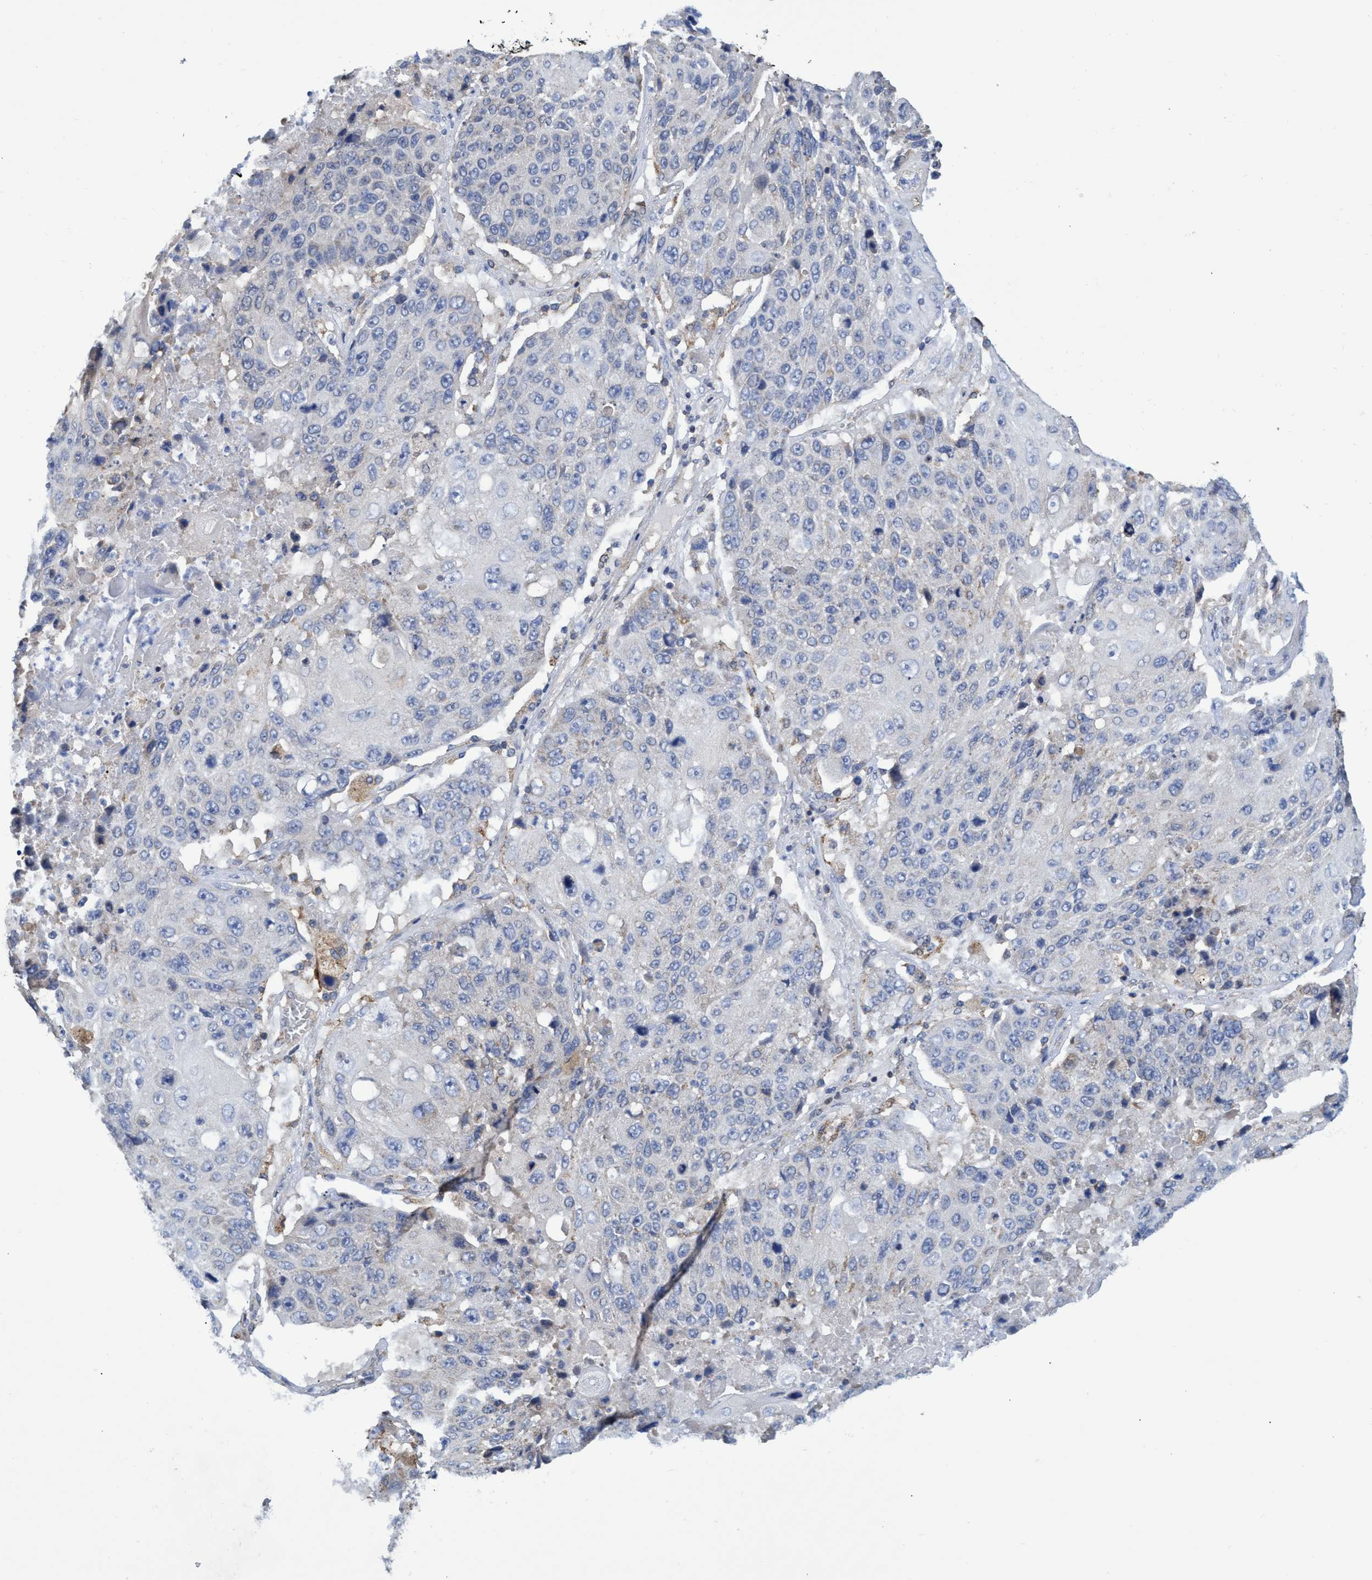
{"staining": {"intensity": "negative", "quantity": "none", "location": "none"}, "tissue": "lung cancer", "cell_type": "Tumor cells", "image_type": "cancer", "snomed": [{"axis": "morphology", "description": "Squamous cell carcinoma, NOS"}, {"axis": "topography", "description": "Lung"}], "caption": "A histopathology image of lung squamous cell carcinoma stained for a protein reveals no brown staining in tumor cells.", "gene": "CRYZ", "patient": {"sex": "male", "age": 61}}